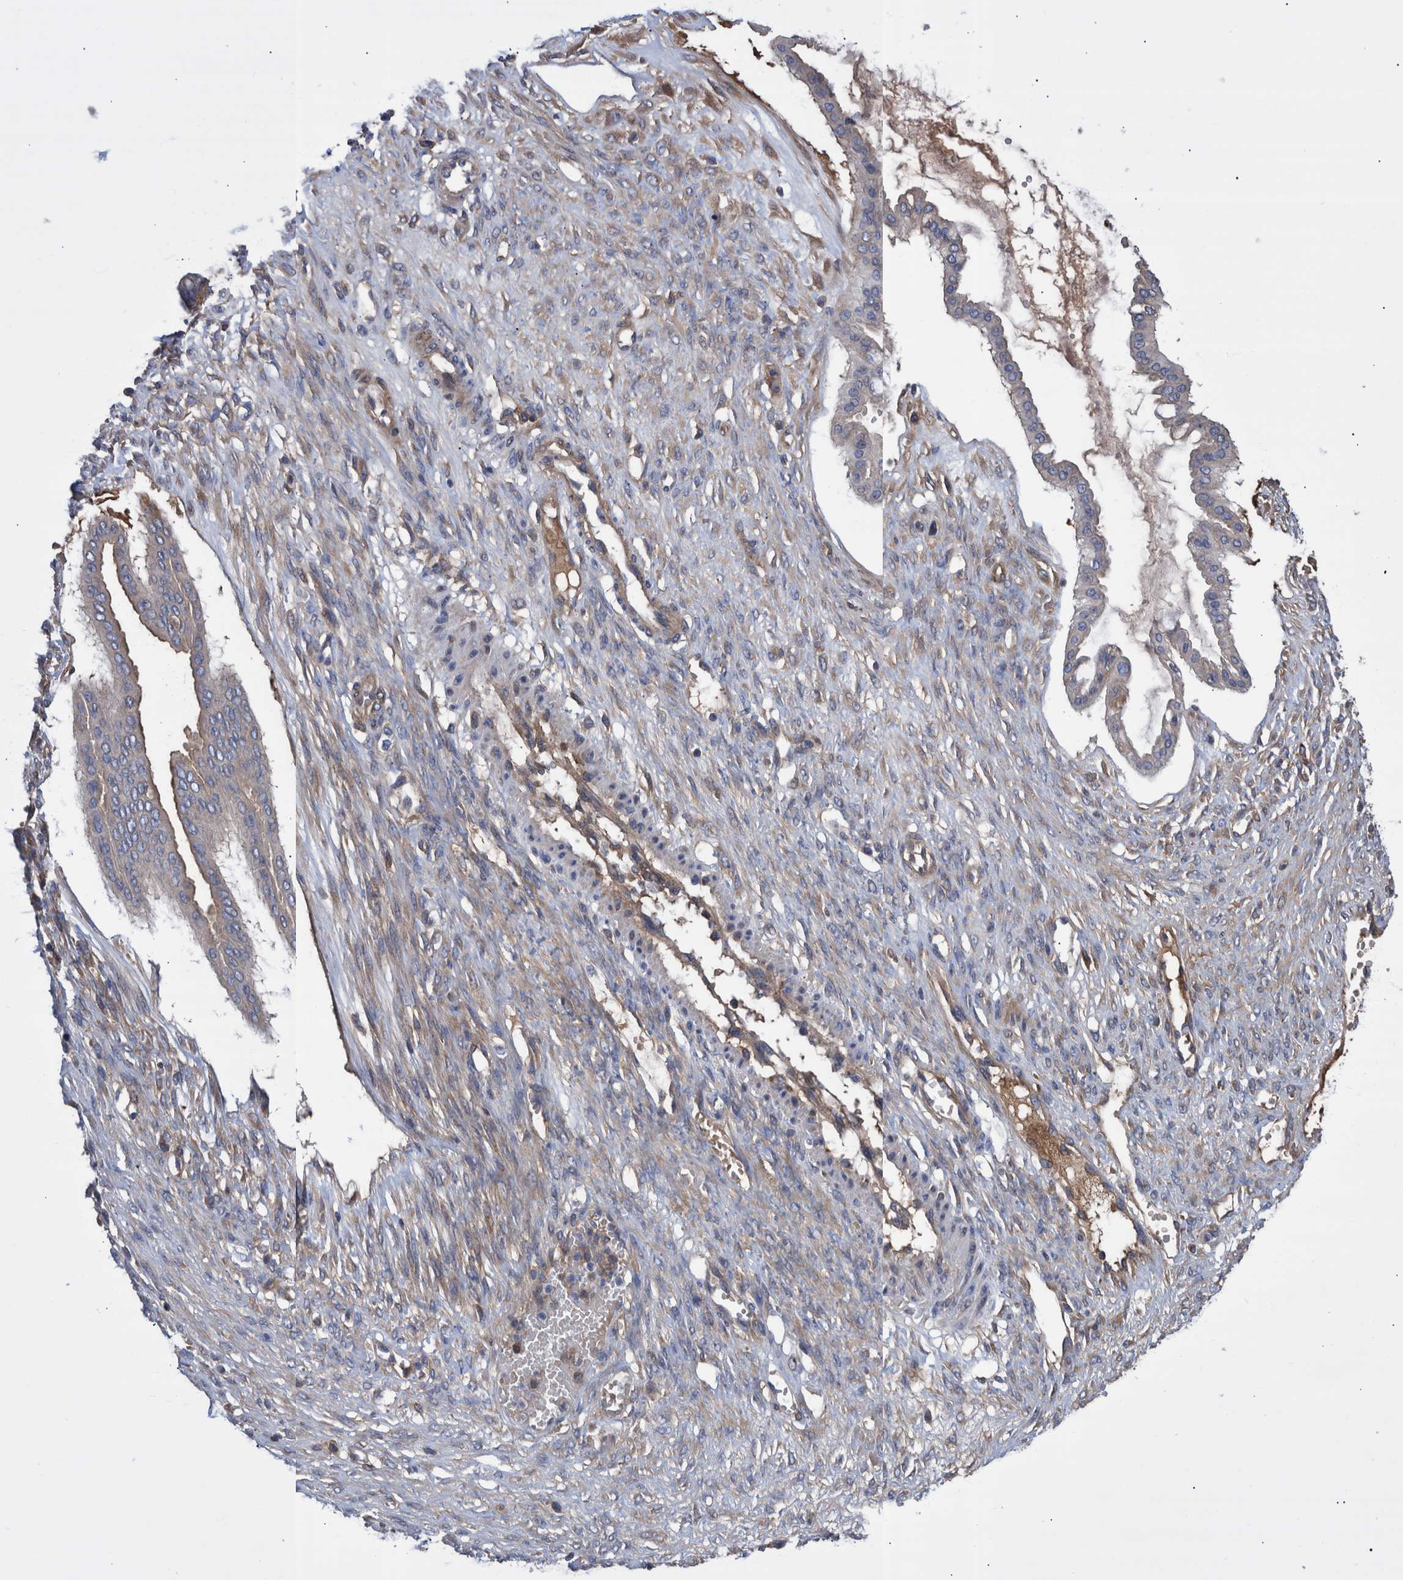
{"staining": {"intensity": "negative", "quantity": "none", "location": "none"}, "tissue": "ovarian cancer", "cell_type": "Tumor cells", "image_type": "cancer", "snomed": [{"axis": "morphology", "description": "Cystadenocarcinoma, mucinous, NOS"}, {"axis": "topography", "description": "Ovary"}], "caption": "High magnification brightfield microscopy of mucinous cystadenocarcinoma (ovarian) stained with DAB (3,3'-diaminobenzidine) (brown) and counterstained with hematoxylin (blue): tumor cells show no significant staining.", "gene": "DLL4", "patient": {"sex": "female", "age": 73}}